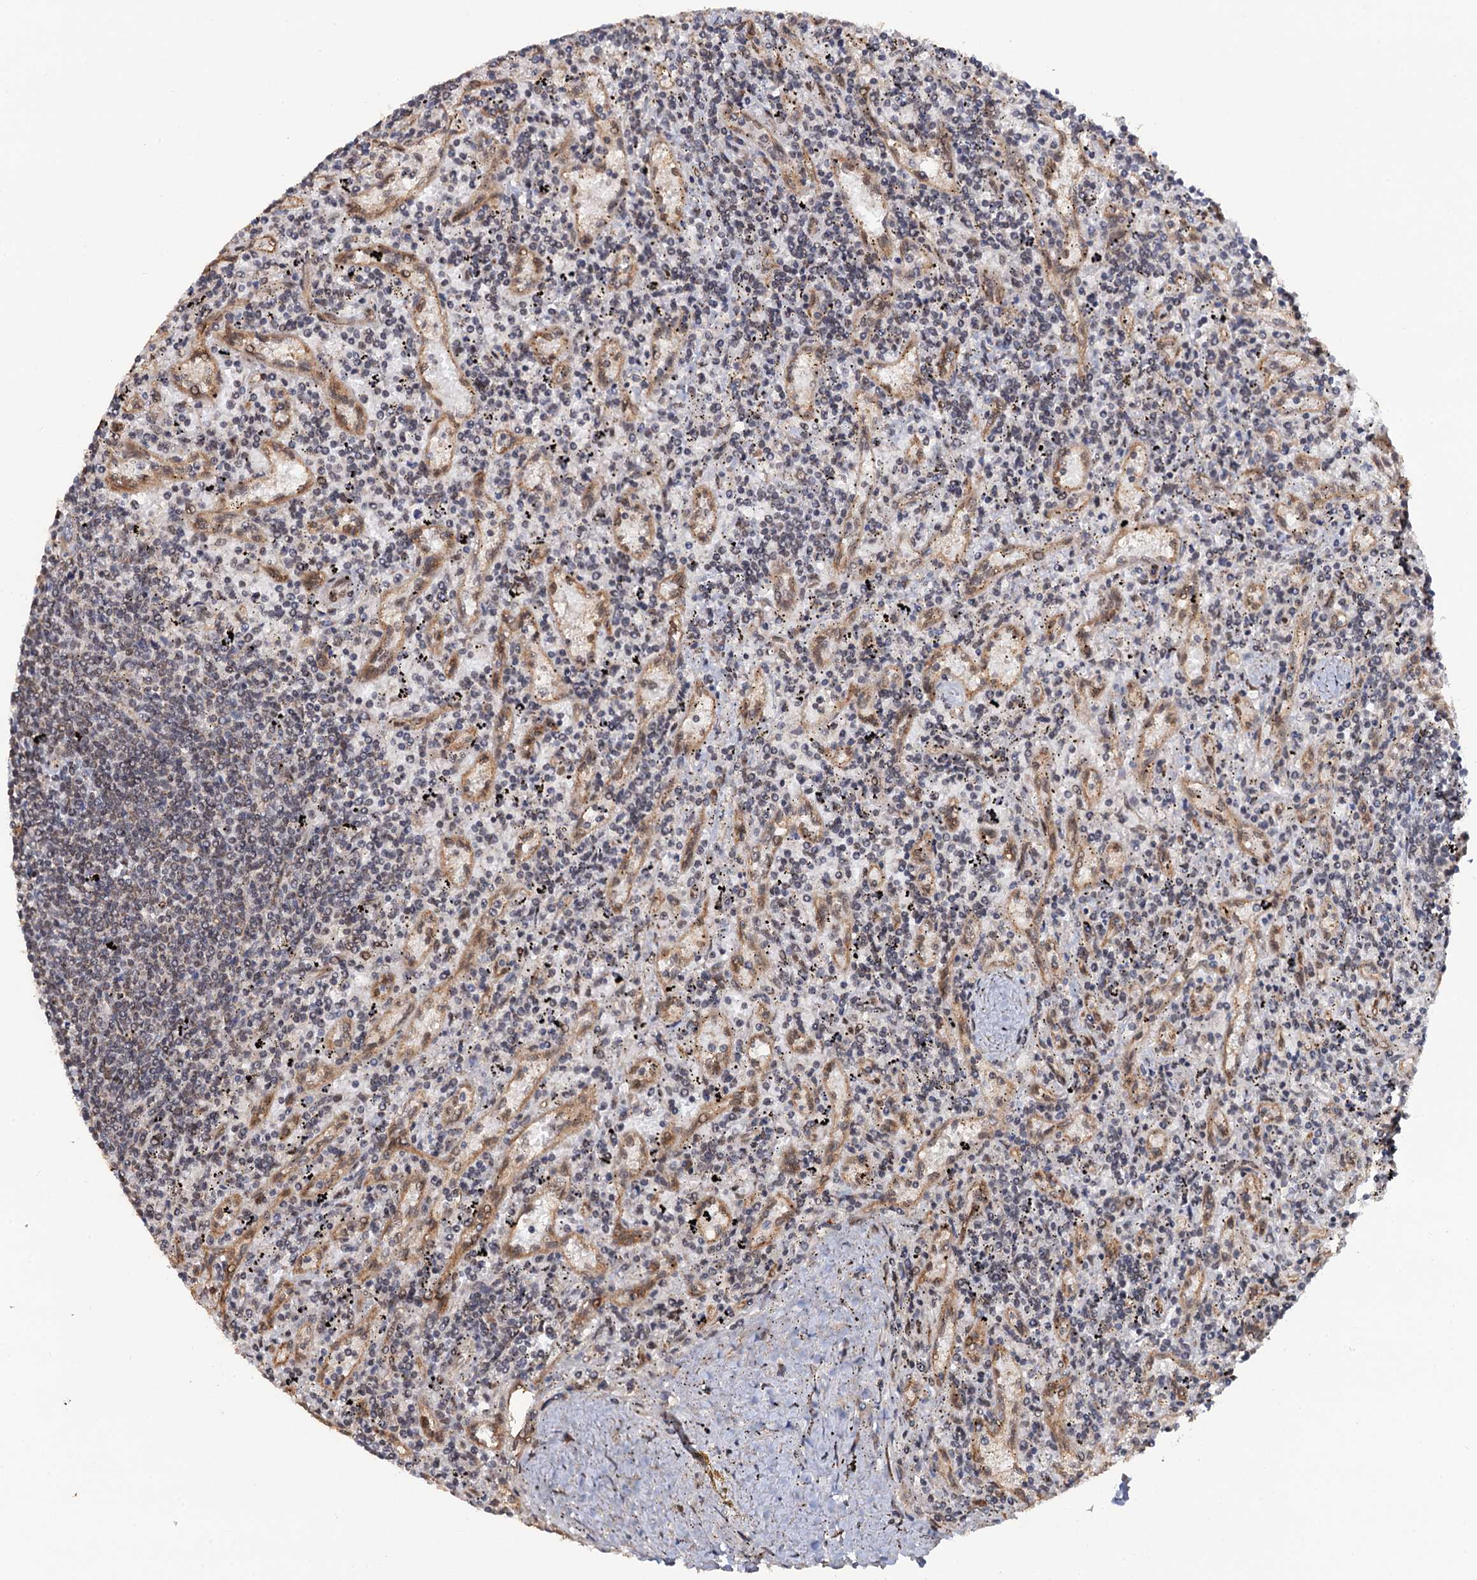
{"staining": {"intensity": "negative", "quantity": "none", "location": "none"}, "tissue": "lymphoma", "cell_type": "Tumor cells", "image_type": "cancer", "snomed": [{"axis": "morphology", "description": "Malignant lymphoma, non-Hodgkin's type, Low grade"}, {"axis": "topography", "description": "Spleen"}], "caption": "Histopathology image shows no protein positivity in tumor cells of lymphoma tissue.", "gene": "LRRC63", "patient": {"sex": "male", "age": 76}}